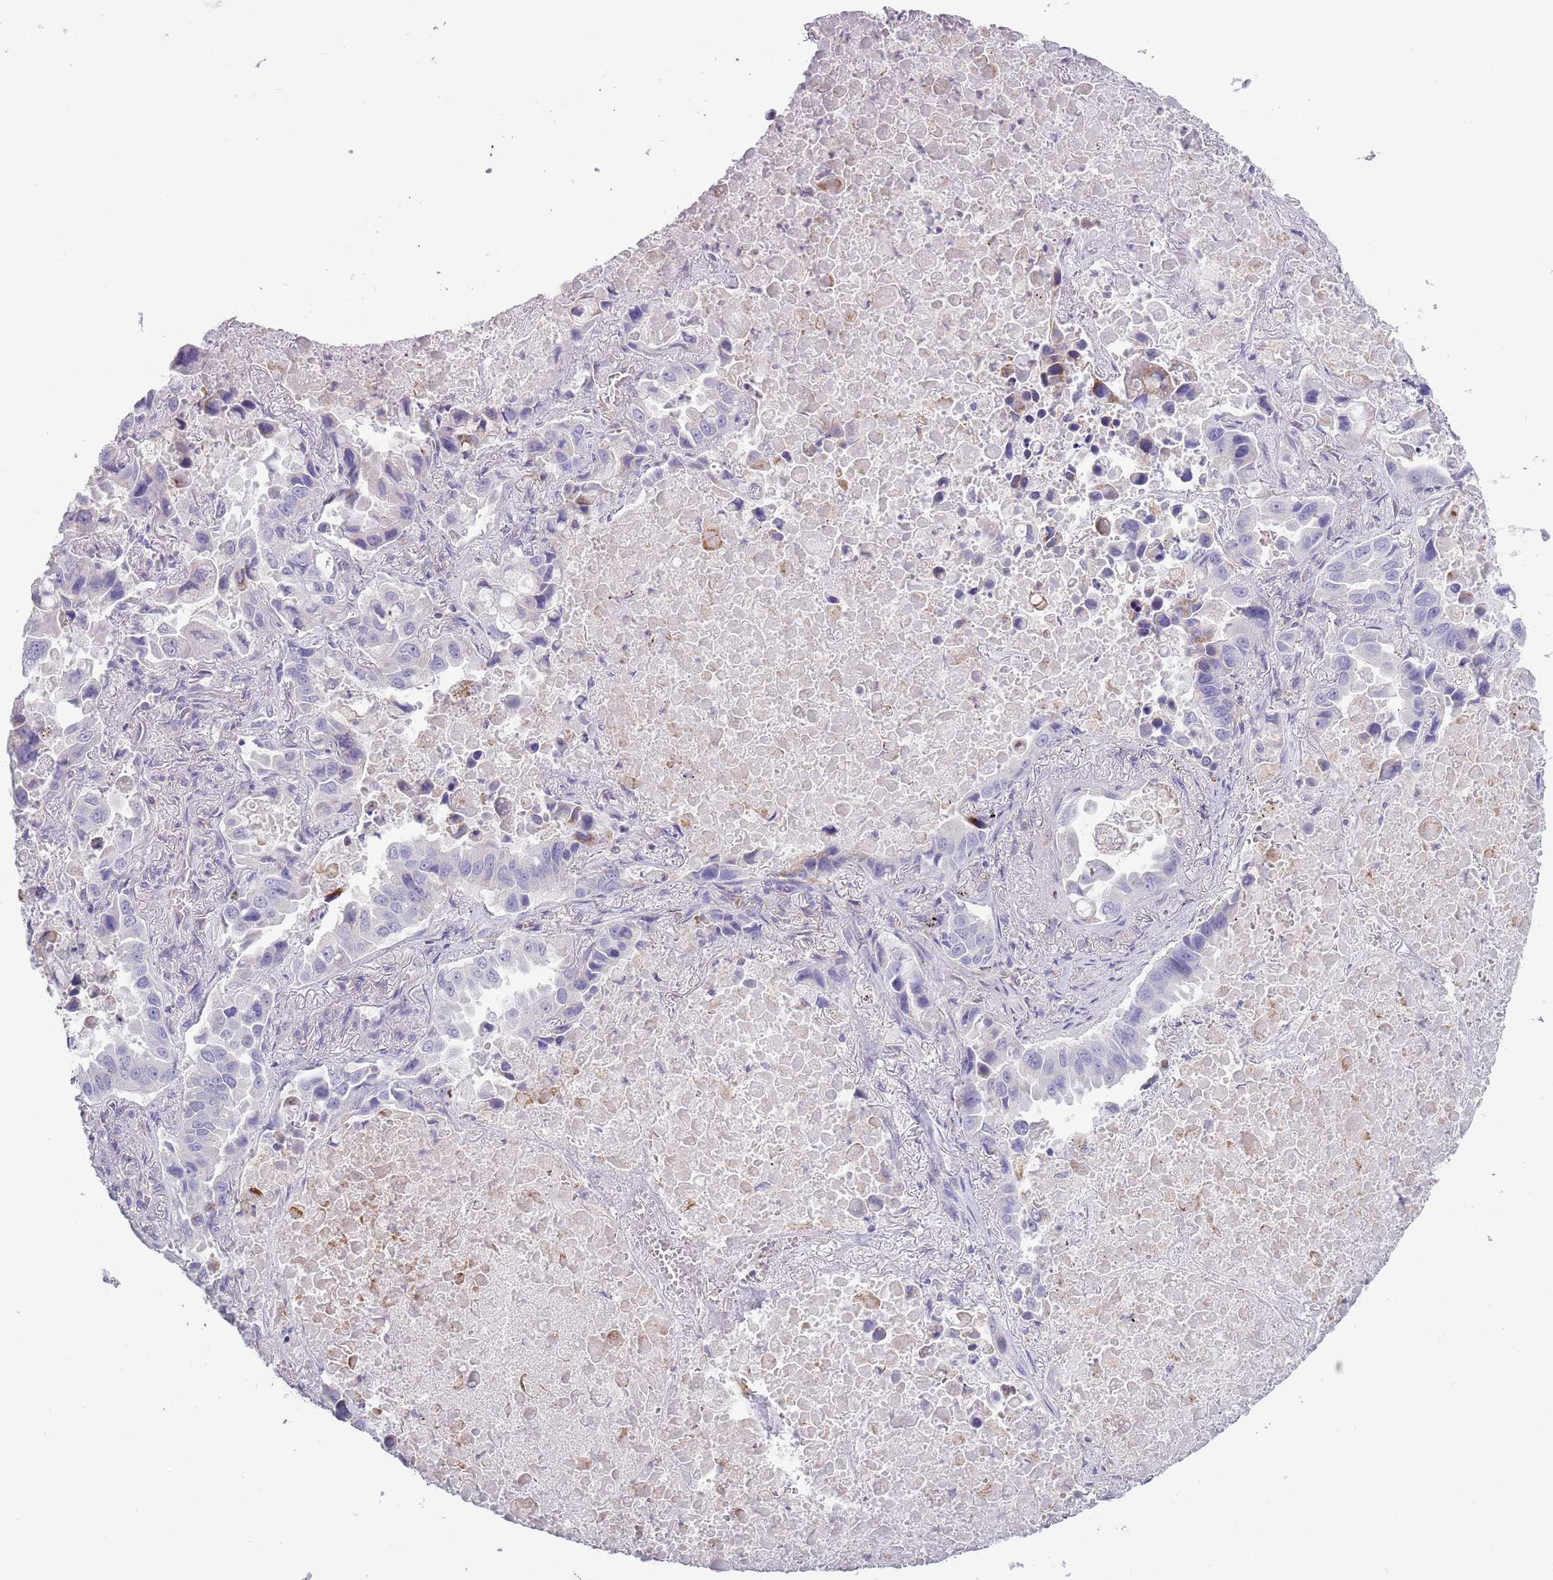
{"staining": {"intensity": "negative", "quantity": "none", "location": "none"}, "tissue": "lung cancer", "cell_type": "Tumor cells", "image_type": "cancer", "snomed": [{"axis": "morphology", "description": "Adenocarcinoma, NOS"}, {"axis": "topography", "description": "Lung"}], "caption": "Human lung cancer stained for a protein using immunohistochemistry (IHC) demonstrates no staining in tumor cells.", "gene": "ACSBG1", "patient": {"sex": "male", "age": 64}}